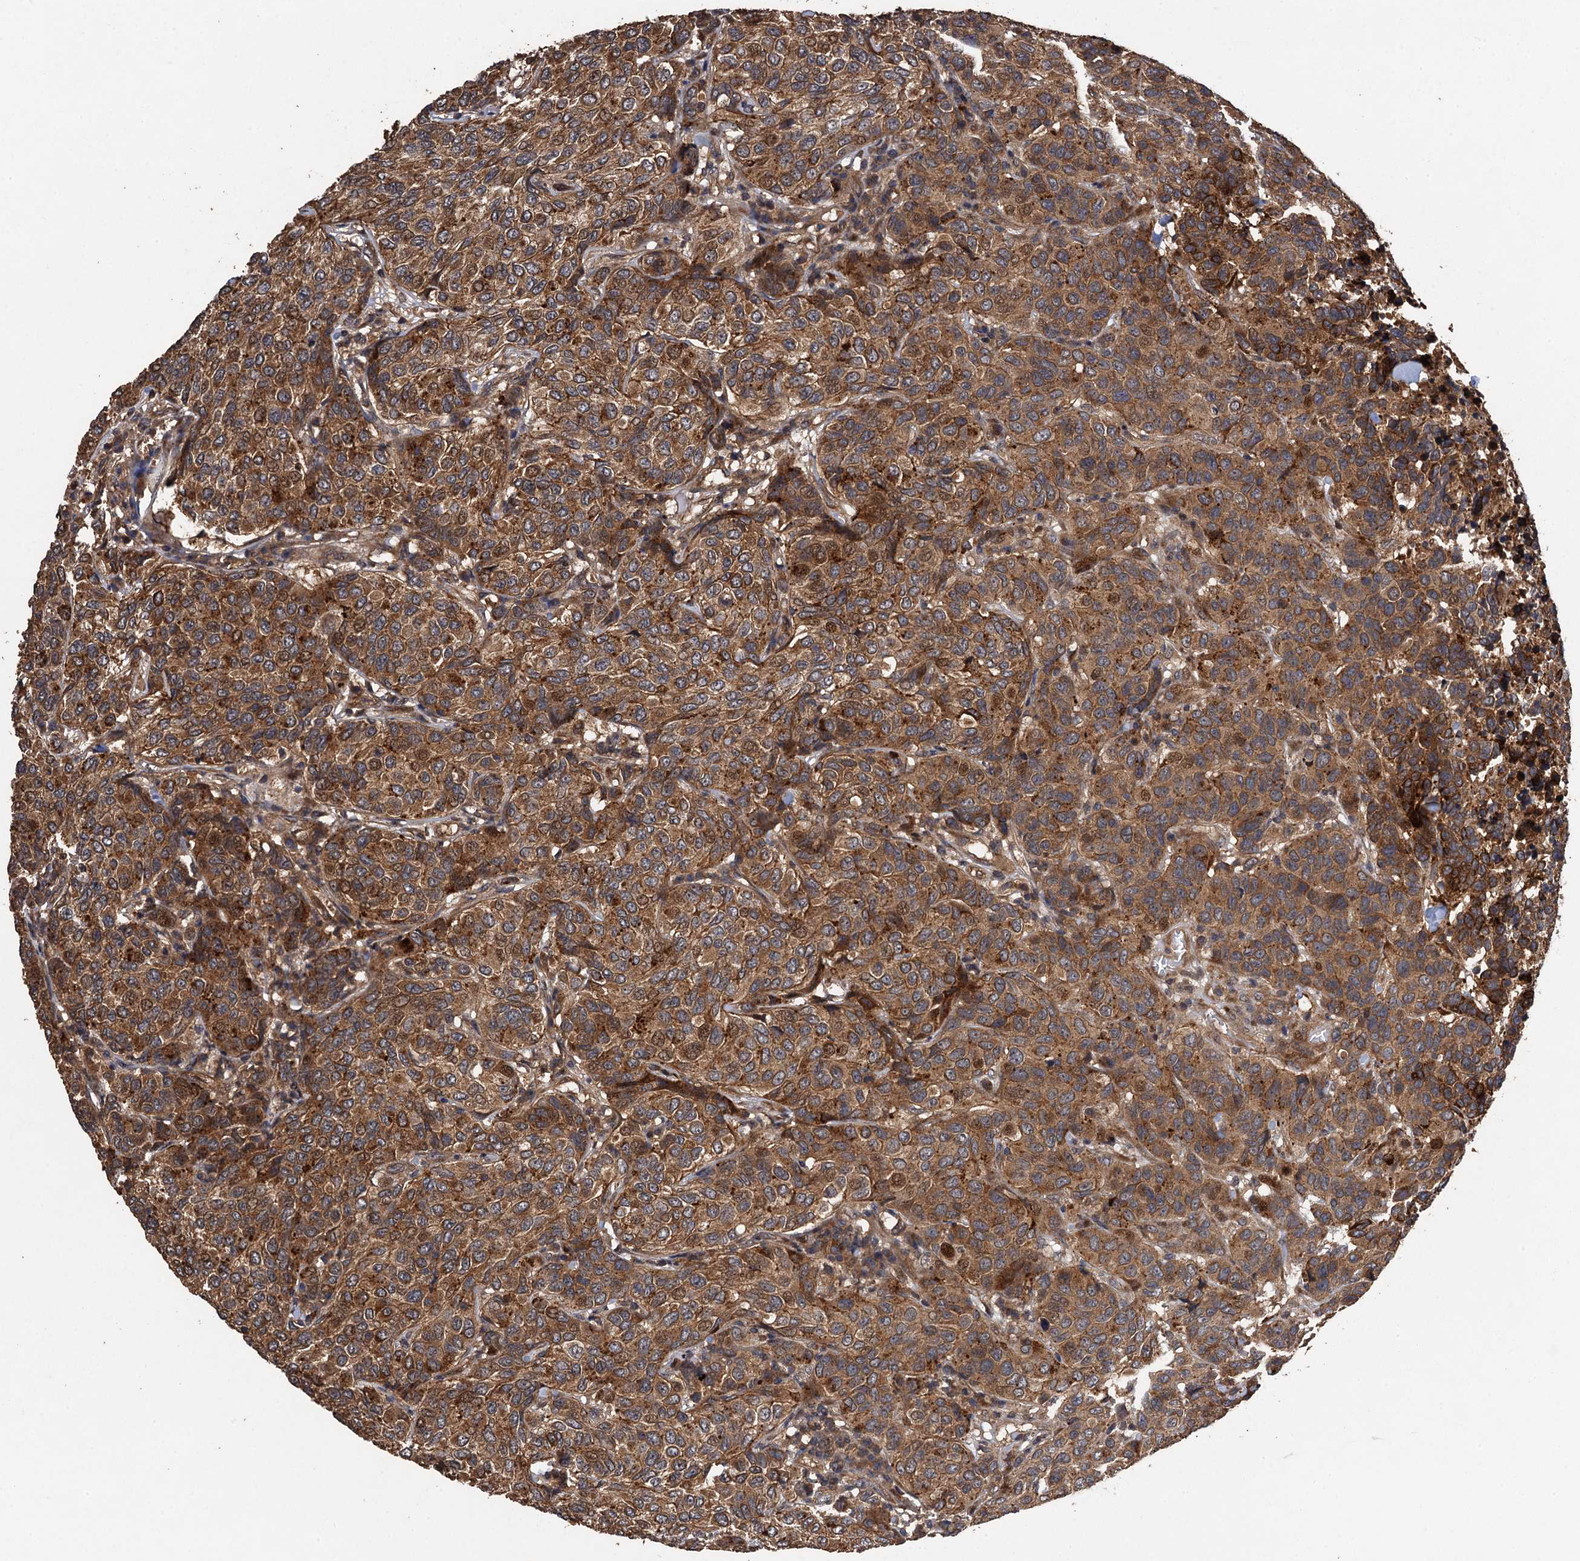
{"staining": {"intensity": "moderate", "quantity": ">75%", "location": "cytoplasmic/membranous"}, "tissue": "breast cancer", "cell_type": "Tumor cells", "image_type": "cancer", "snomed": [{"axis": "morphology", "description": "Duct carcinoma"}, {"axis": "topography", "description": "Breast"}], "caption": "Intraductal carcinoma (breast) stained with DAB immunohistochemistry (IHC) demonstrates medium levels of moderate cytoplasmic/membranous staining in about >75% of tumor cells.", "gene": "TMEM39B", "patient": {"sex": "female", "age": 55}}